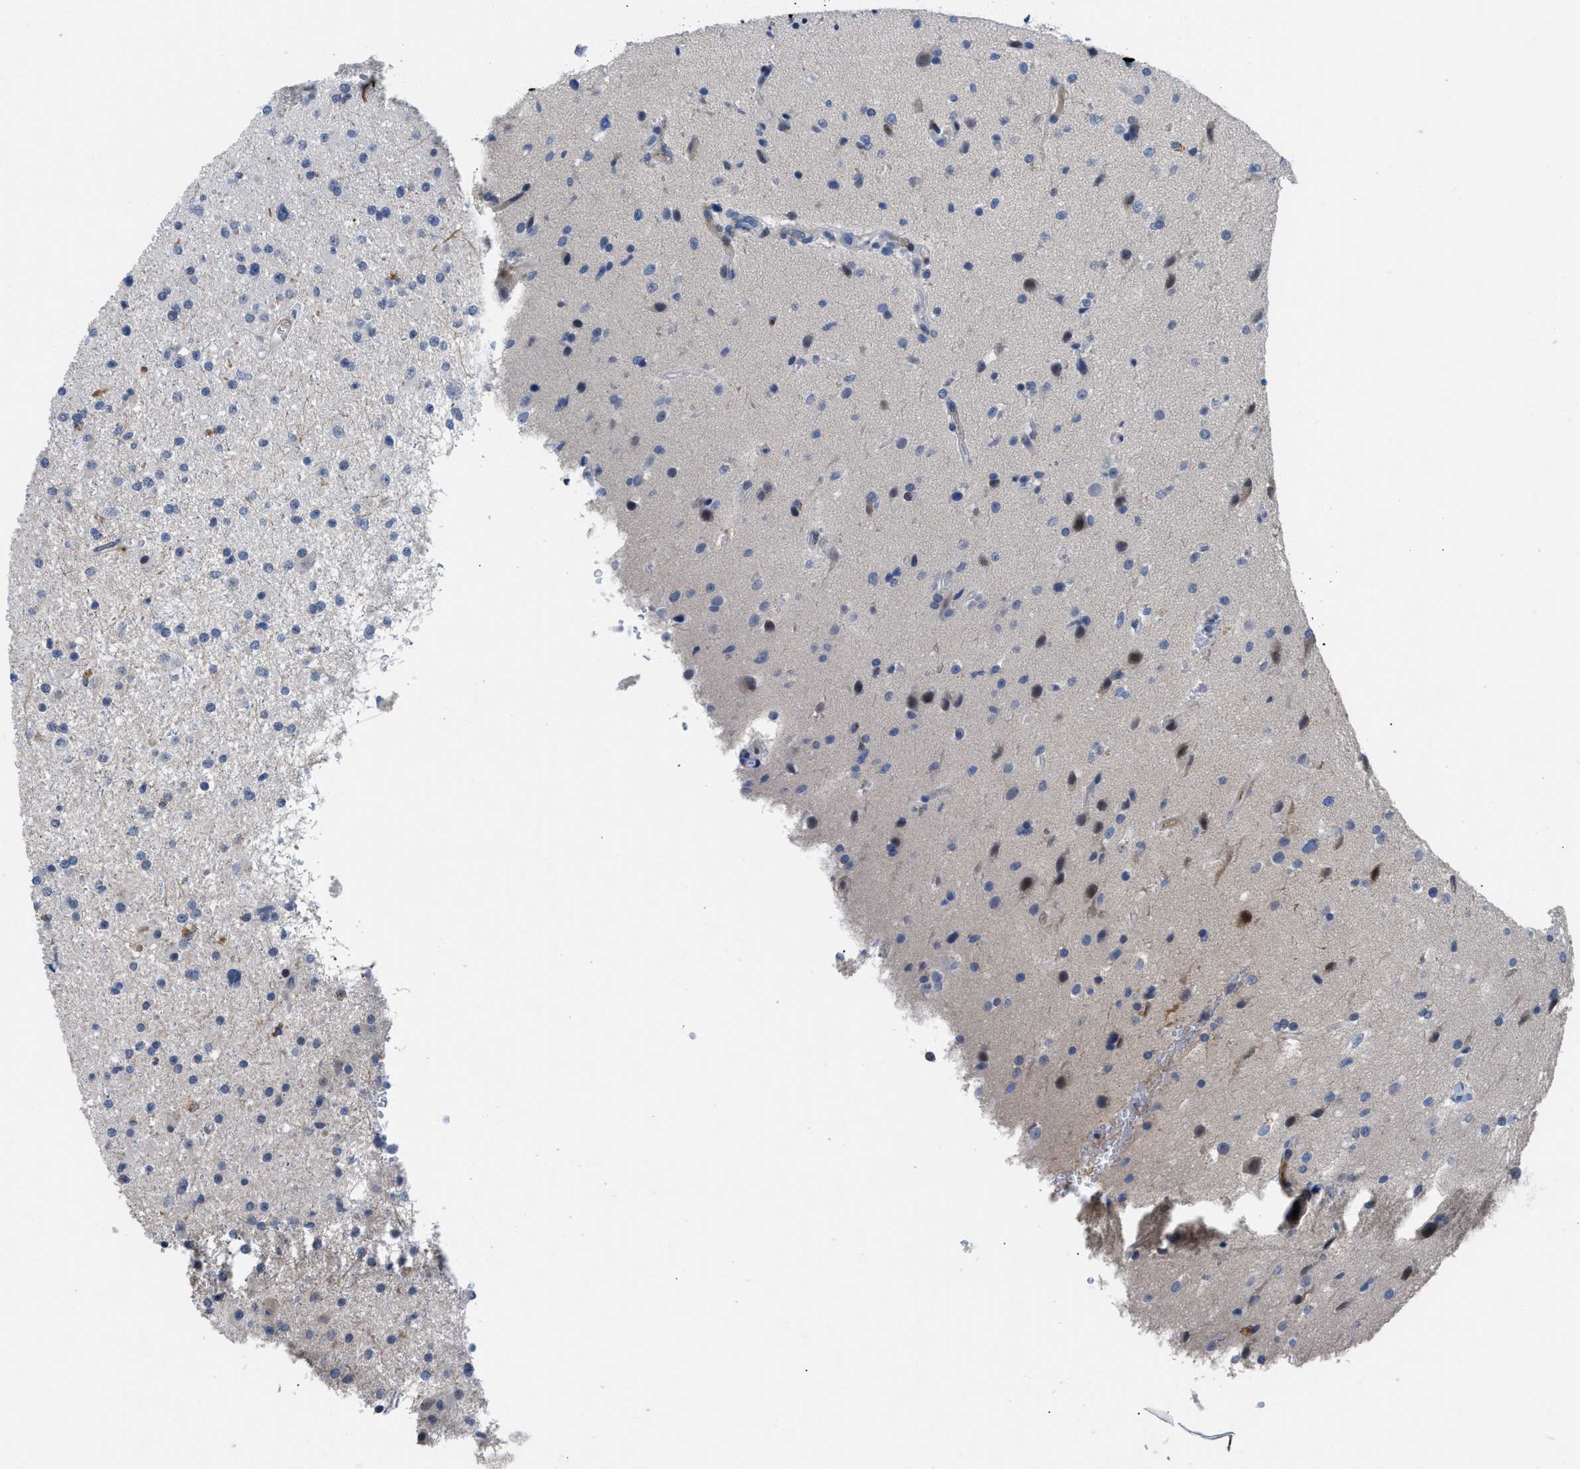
{"staining": {"intensity": "negative", "quantity": "none", "location": "none"}, "tissue": "glioma", "cell_type": "Tumor cells", "image_type": "cancer", "snomed": [{"axis": "morphology", "description": "Glioma, malignant, High grade"}, {"axis": "topography", "description": "Brain"}], "caption": "An IHC image of high-grade glioma (malignant) is shown. There is no staining in tumor cells of high-grade glioma (malignant).", "gene": "OR9K2", "patient": {"sex": "male", "age": 33}}